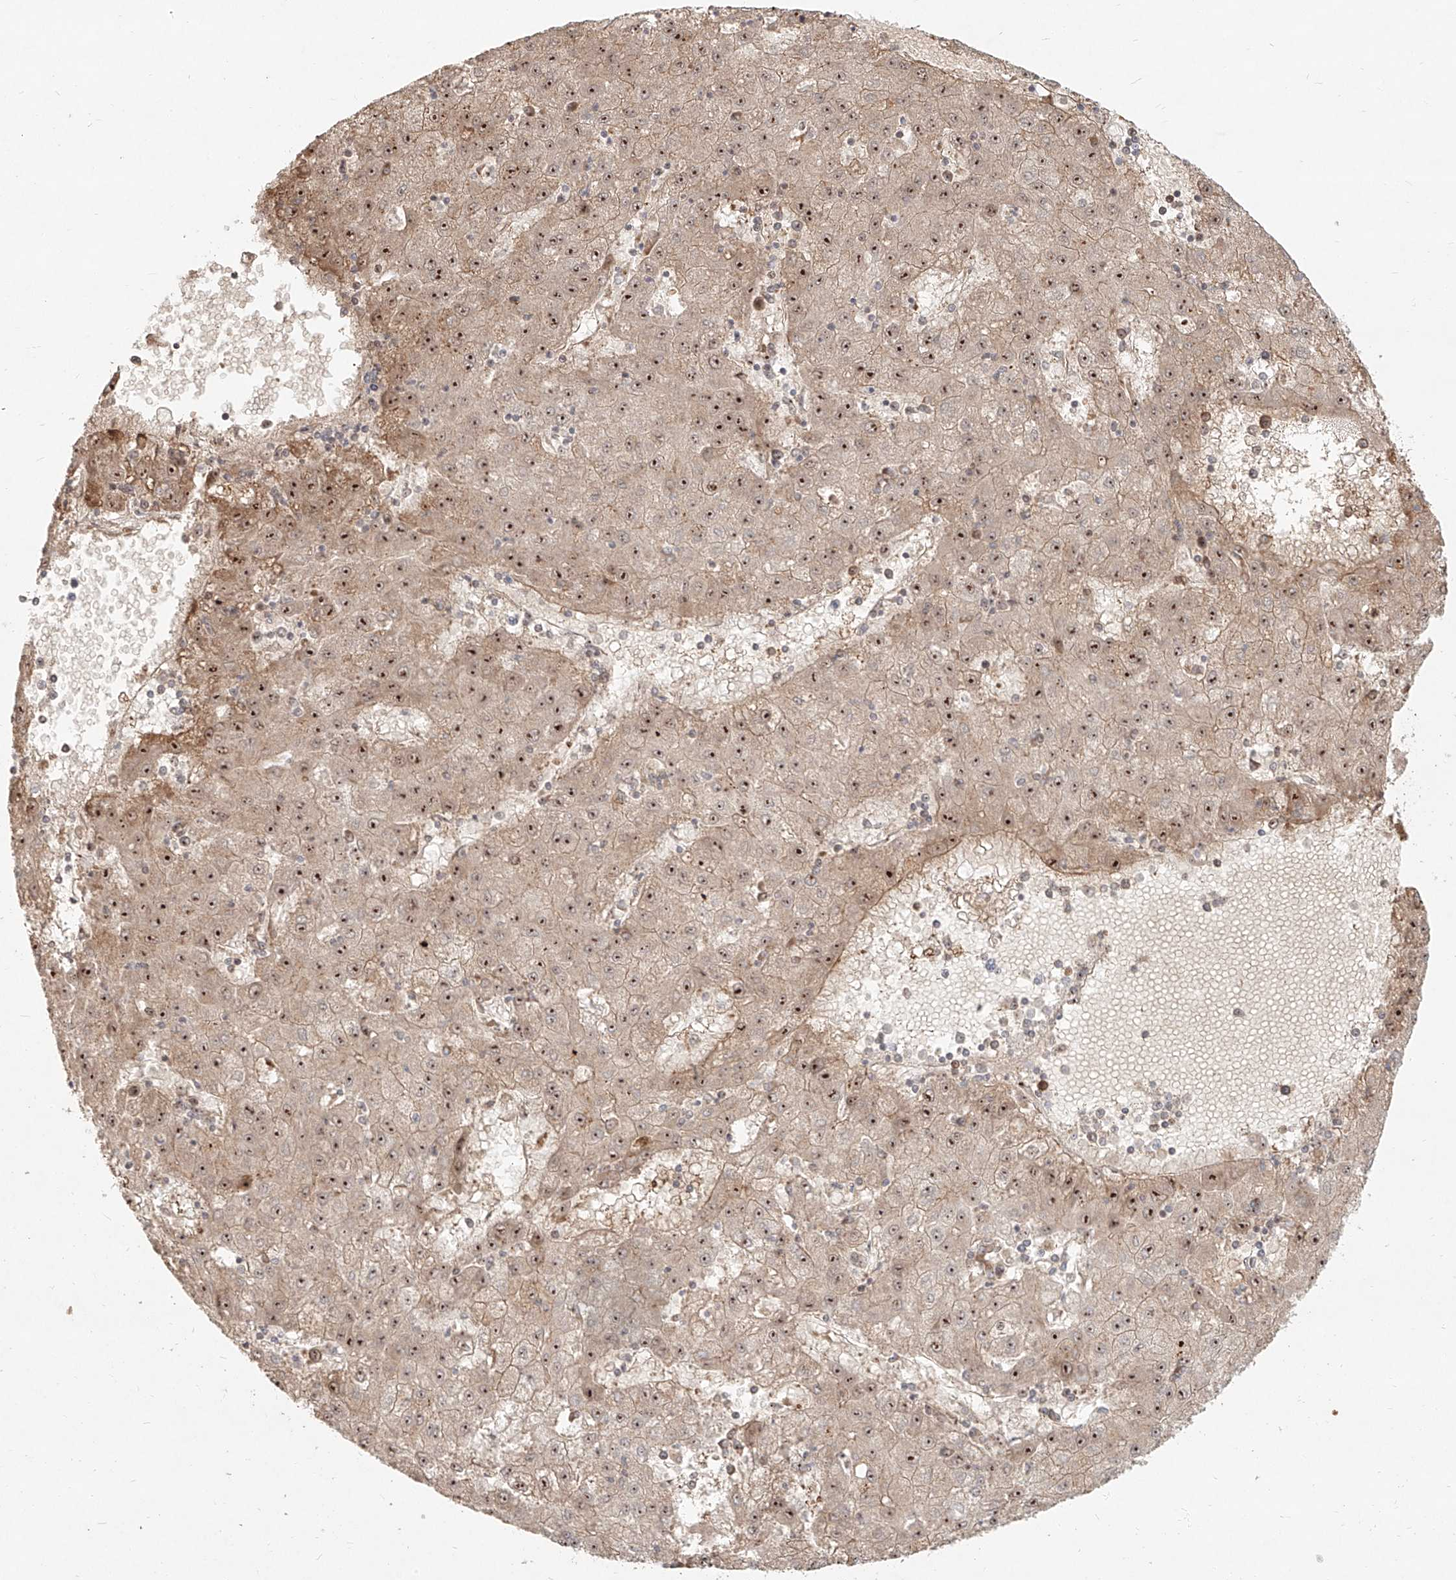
{"staining": {"intensity": "moderate", "quantity": ">75%", "location": "cytoplasmic/membranous,nuclear"}, "tissue": "liver cancer", "cell_type": "Tumor cells", "image_type": "cancer", "snomed": [{"axis": "morphology", "description": "Carcinoma, Hepatocellular, NOS"}, {"axis": "topography", "description": "Liver"}], "caption": "Liver cancer (hepatocellular carcinoma) was stained to show a protein in brown. There is medium levels of moderate cytoplasmic/membranous and nuclear expression in about >75% of tumor cells.", "gene": "BYSL", "patient": {"sex": "male", "age": 72}}